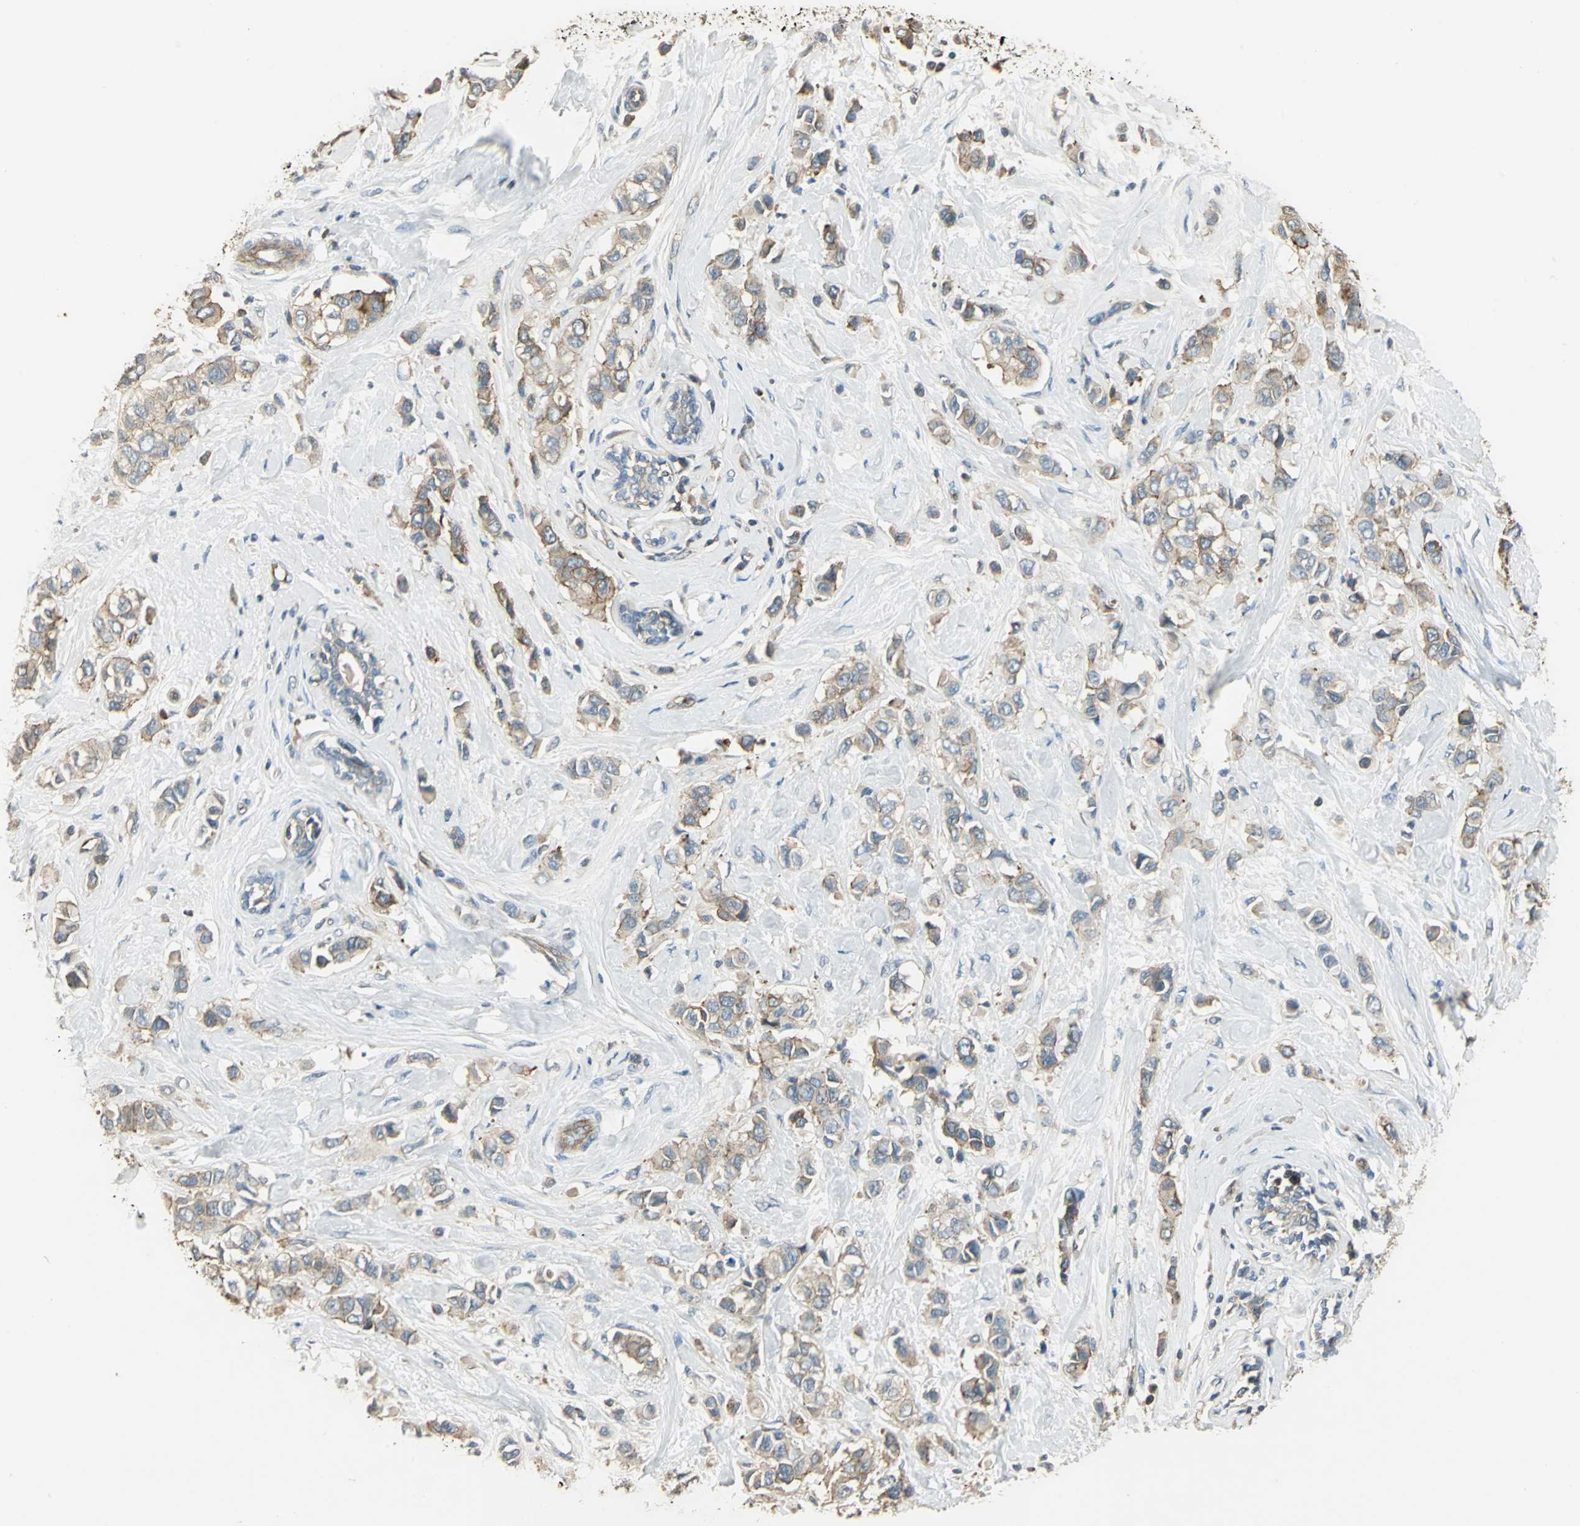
{"staining": {"intensity": "weak", "quantity": ">75%", "location": "cytoplasmic/membranous"}, "tissue": "breast cancer", "cell_type": "Tumor cells", "image_type": "cancer", "snomed": [{"axis": "morphology", "description": "Duct carcinoma"}, {"axis": "topography", "description": "Breast"}], "caption": "Immunohistochemistry (IHC) histopathology image of intraductal carcinoma (breast) stained for a protein (brown), which exhibits low levels of weak cytoplasmic/membranous expression in approximately >75% of tumor cells.", "gene": "RAPGEF1", "patient": {"sex": "female", "age": 50}}